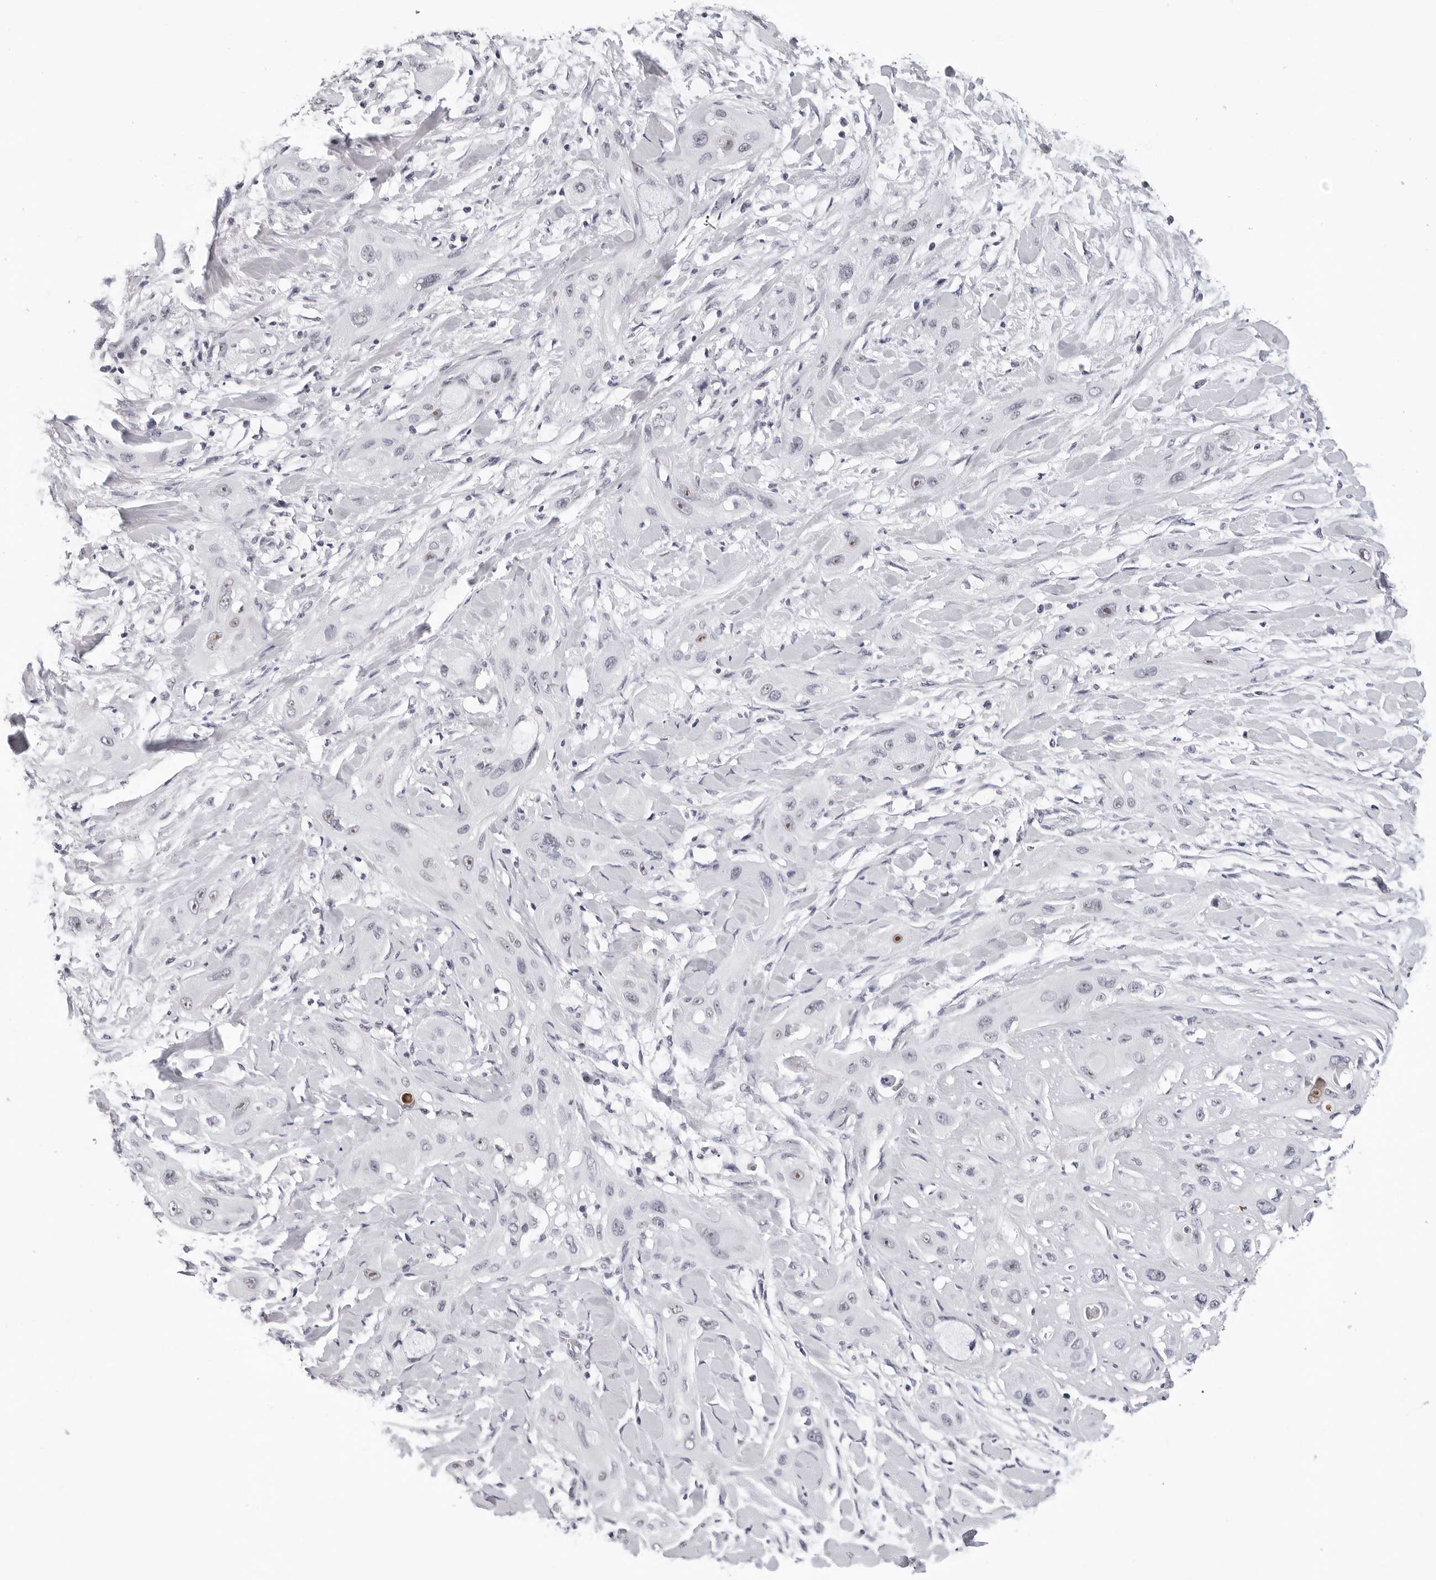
{"staining": {"intensity": "negative", "quantity": "none", "location": "none"}, "tissue": "lung cancer", "cell_type": "Tumor cells", "image_type": "cancer", "snomed": [{"axis": "morphology", "description": "Squamous cell carcinoma, NOS"}, {"axis": "topography", "description": "Lung"}], "caption": "Immunohistochemistry of squamous cell carcinoma (lung) exhibits no expression in tumor cells. Nuclei are stained in blue.", "gene": "GNL2", "patient": {"sex": "female", "age": 47}}